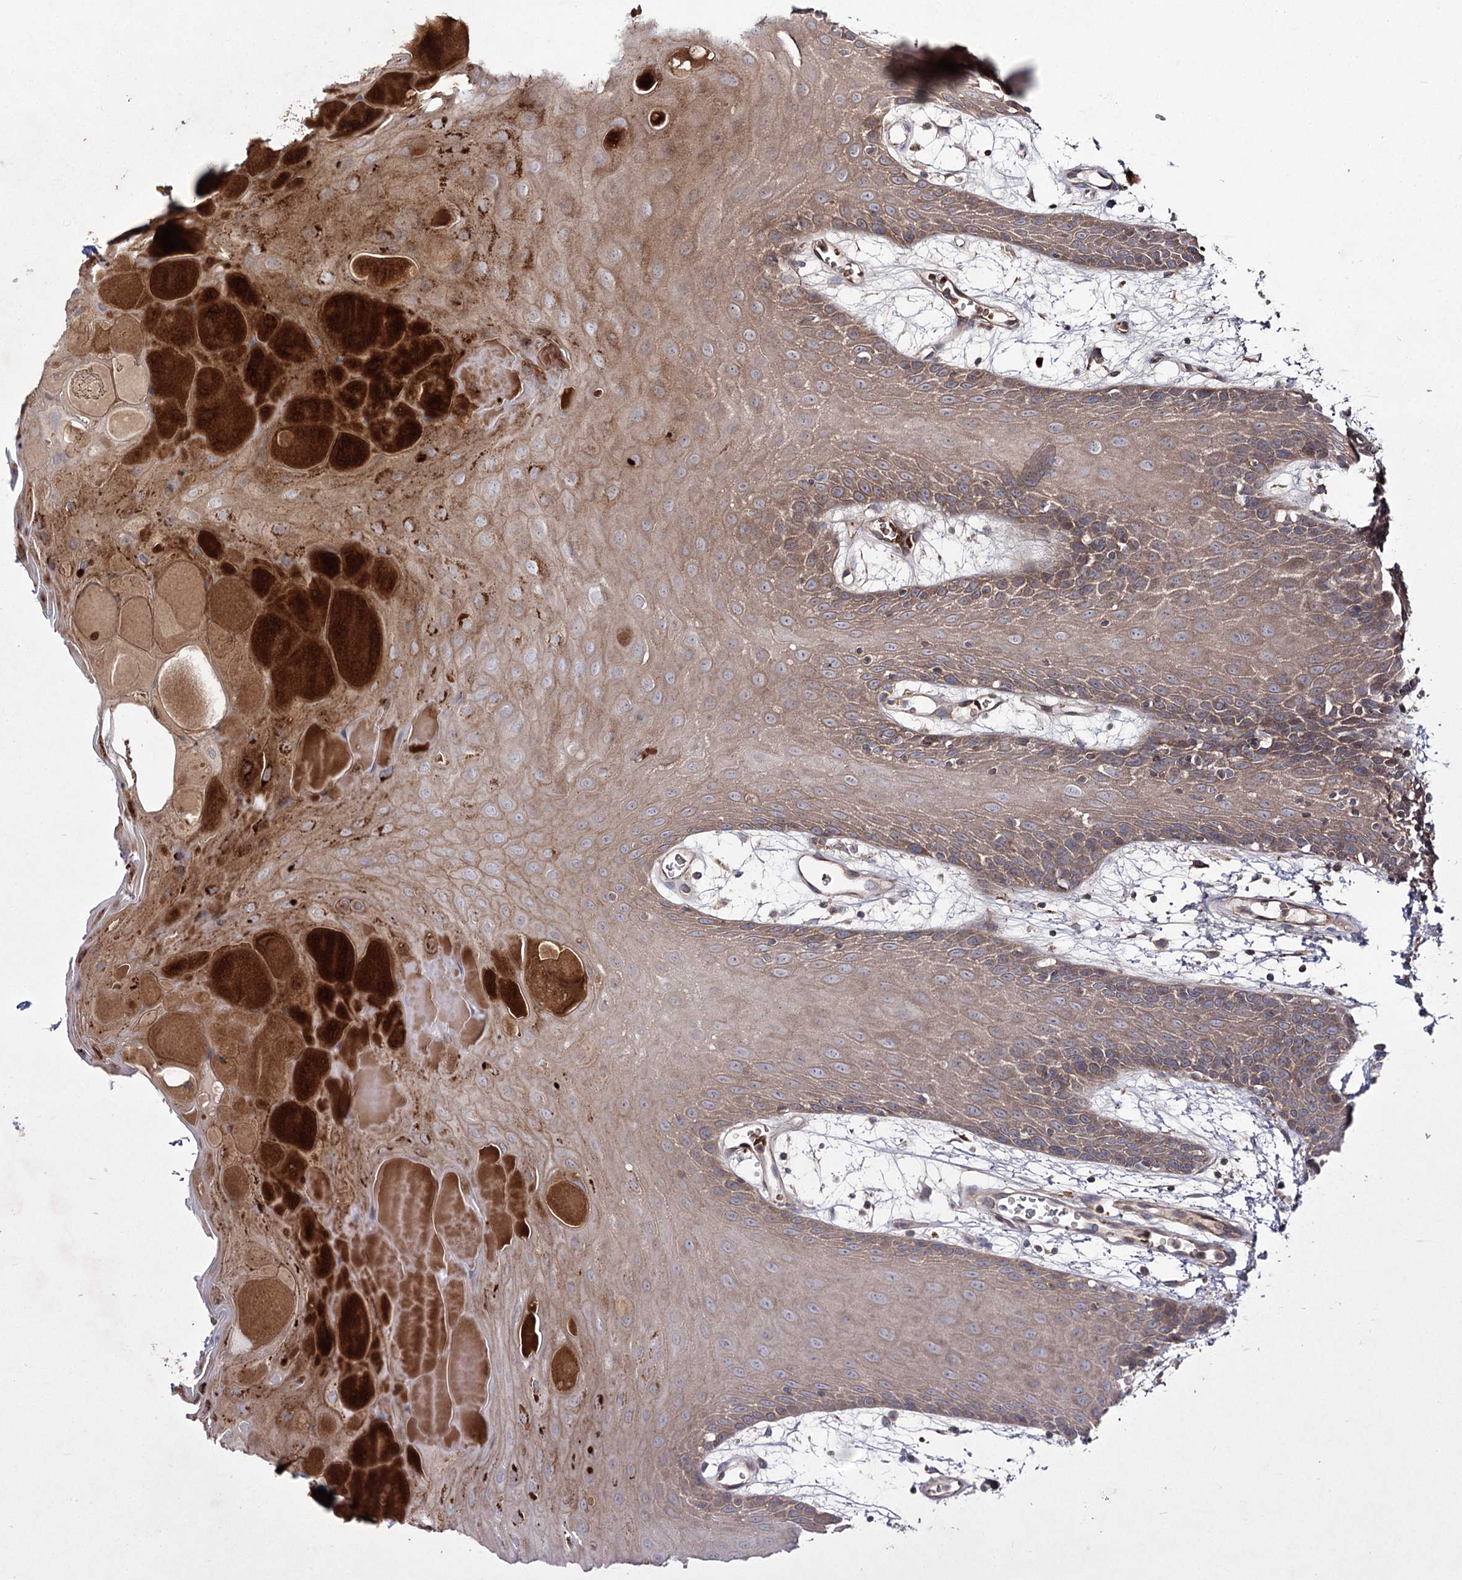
{"staining": {"intensity": "moderate", "quantity": ">75%", "location": "cytoplasmic/membranous"}, "tissue": "oral mucosa", "cell_type": "Squamous epithelial cells", "image_type": "normal", "snomed": [{"axis": "morphology", "description": "Normal tissue, NOS"}, {"axis": "topography", "description": "Skeletal muscle"}, {"axis": "topography", "description": "Oral tissue"}, {"axis": "topography", "description": "Salivary gland"}, {"axis": "topography", "description": "Peripheral nerve tissue"}], "caption": "Oral mucosa stained with DAB (3,3'-diaminobenzidine) immunohistochemistry shows medium levels of moderate cytoplasmic/membranous positivity in about >75% of squamous epithelial cells. The protein of interest is stained brown, and the nuclei are stained in blue (DAB (3,3'-diaminobenzidine) IHC with brightfield microscopy, high magnification).", "gene": "KIAA0825", "patient": {"sex": "male", "age": 54}}